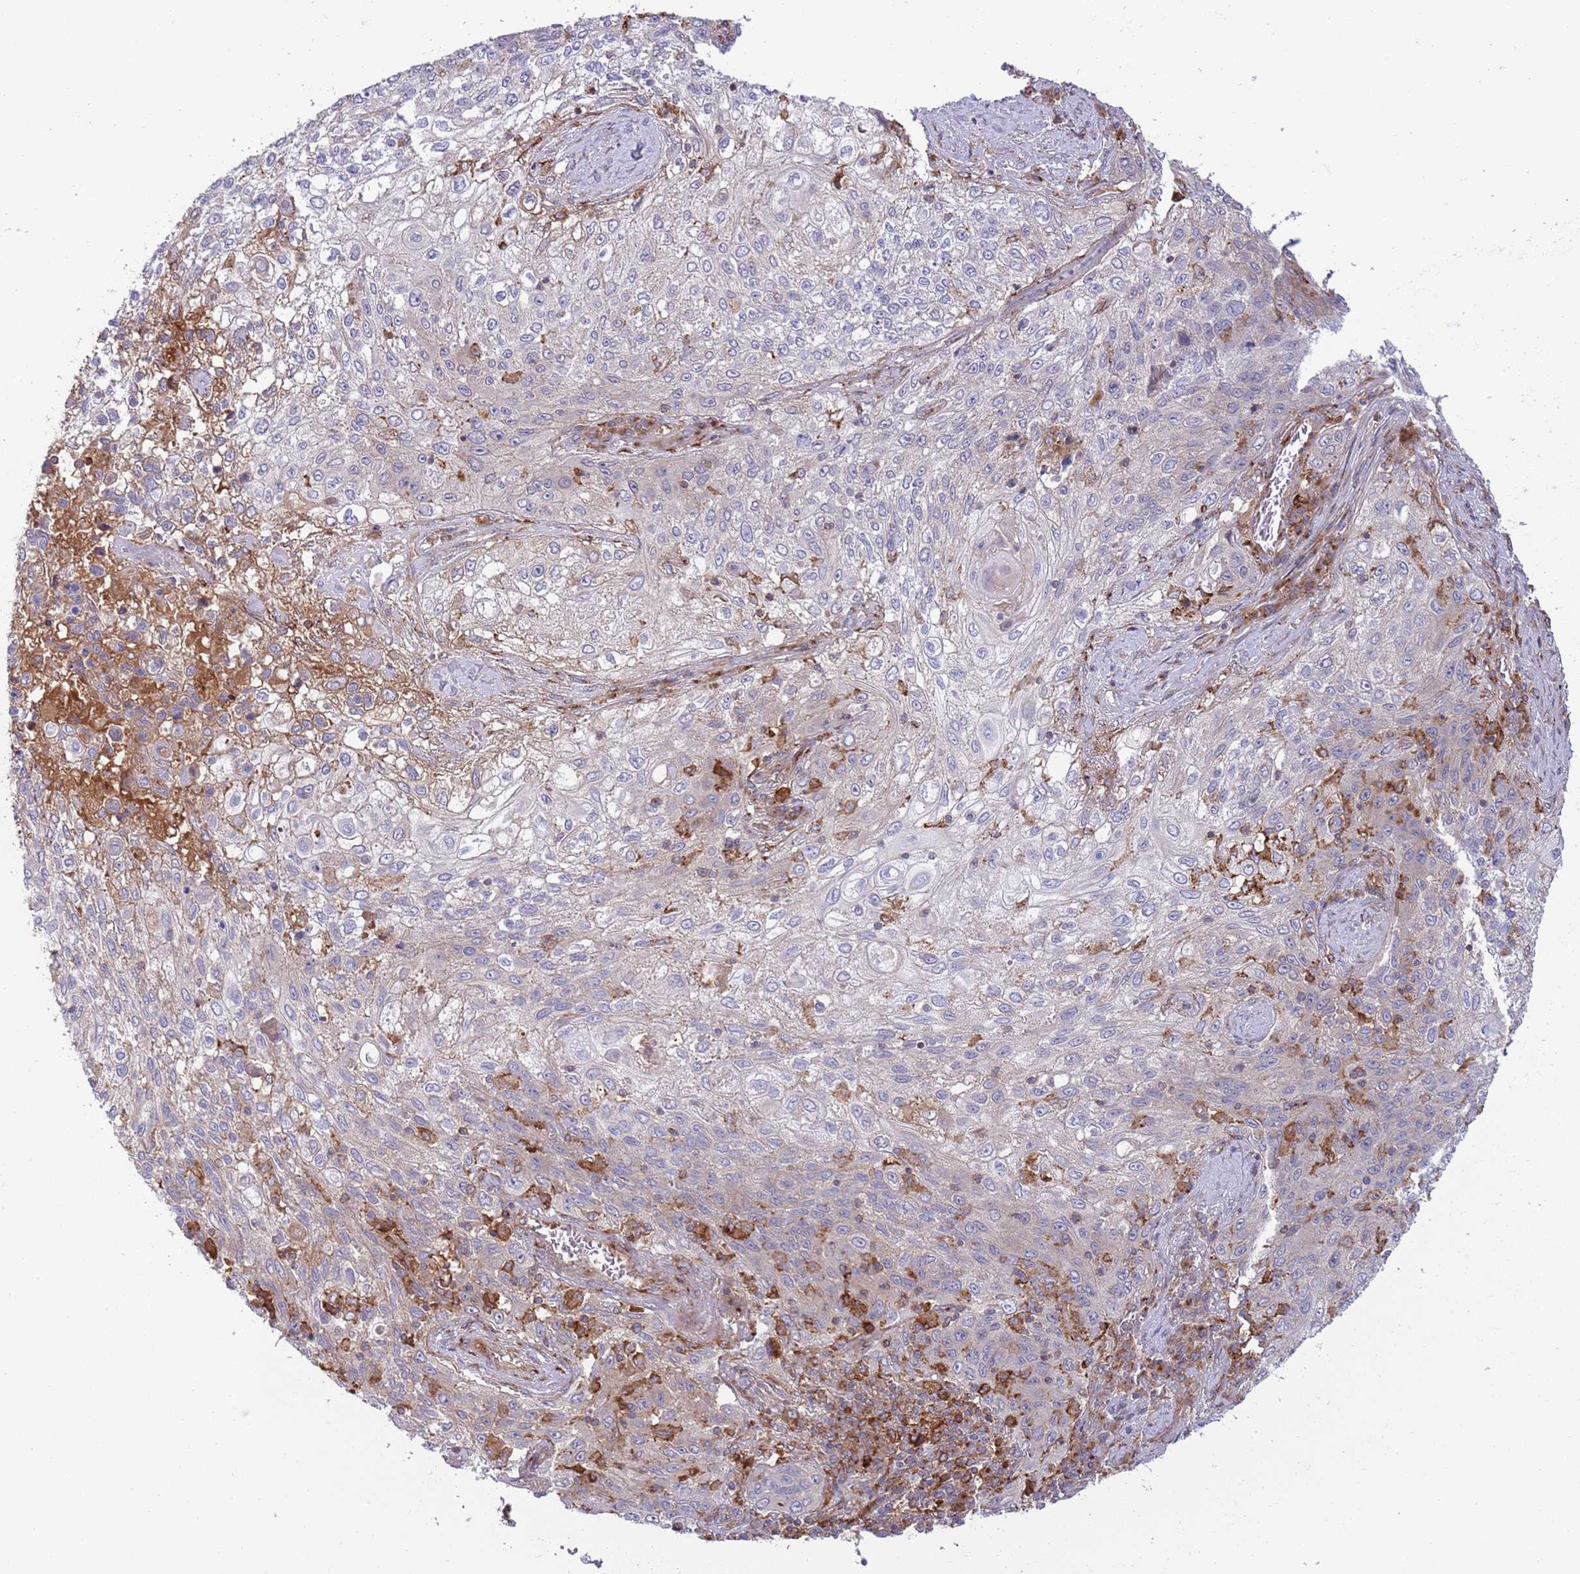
{"staining": {"intensity": "negative", "quantity": "none", "location": "none"}, "tissue": "lung cancer", "cell_type": "Tumor cells", "image_type": "cancer", "snomed": [{"axis": "morphology", "description": "Squamous cell carcinoma, NOS"}, {"axis": "topography", "description": "Lung"}], "caption": "The photomicrograph shows no significant expression in tumor cells of squamous cell carcinoma (lung).", "gene": "BTBD7", "patient": {"sex": "female", "age": 69}}